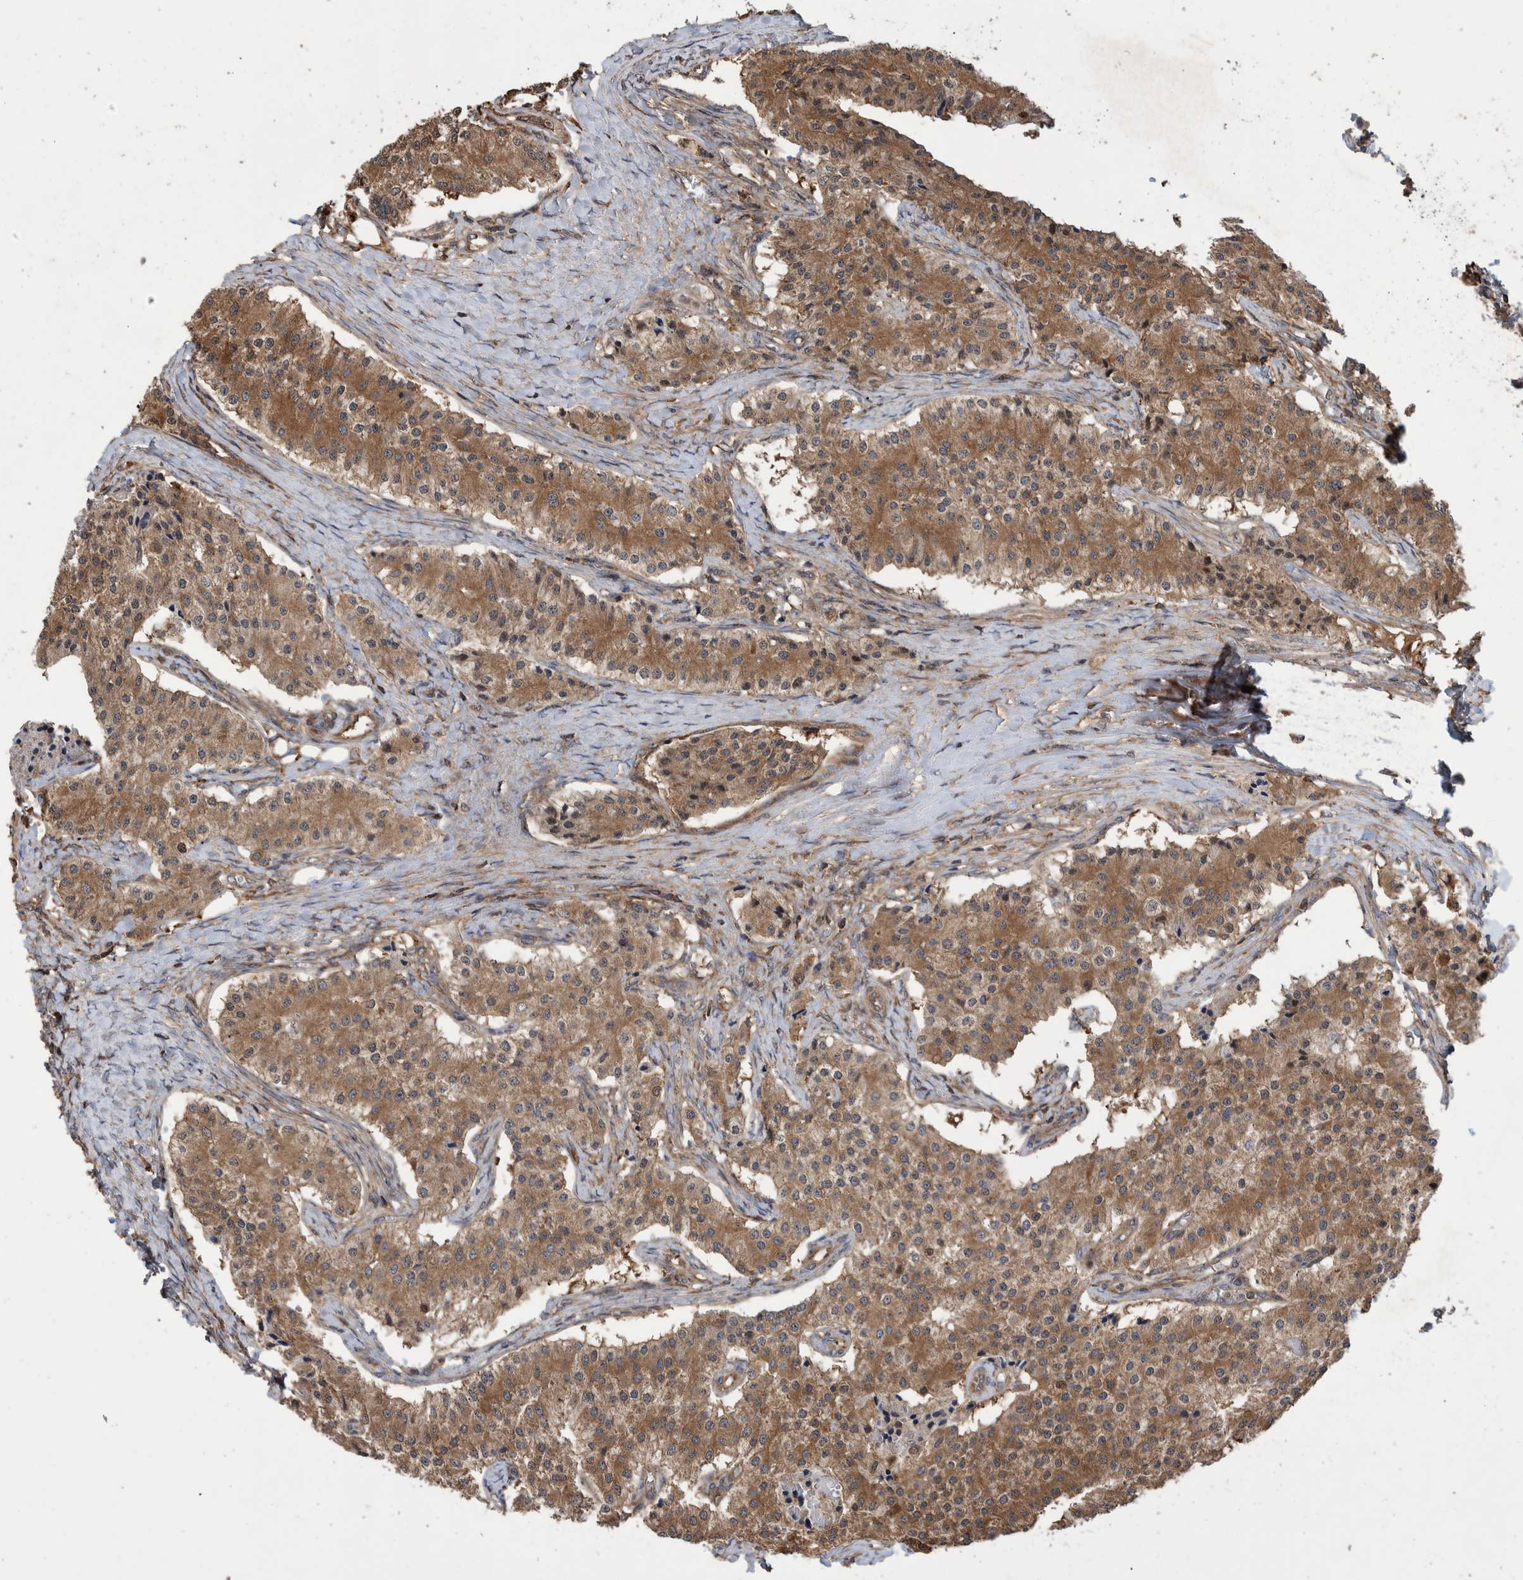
{"staining": {"intensity": "moderate", "quantity": ">75%", "location": "cytoplasmic/membranous"}, "tissue": "carcinoid", "cell_type": "Tumor cells", "image_type": "cancer", "snomed": [{"axis": "morphology", "description": "Carcinoid, malignant, NOS"}, {"axis": "topography", "description": "Colon"}], "caption": "Human carcinoid stained with a protein marker shows moderate staining in tumor cells.", "gene": "VBP1", "patient": {"sex": "female", "age": 52}}